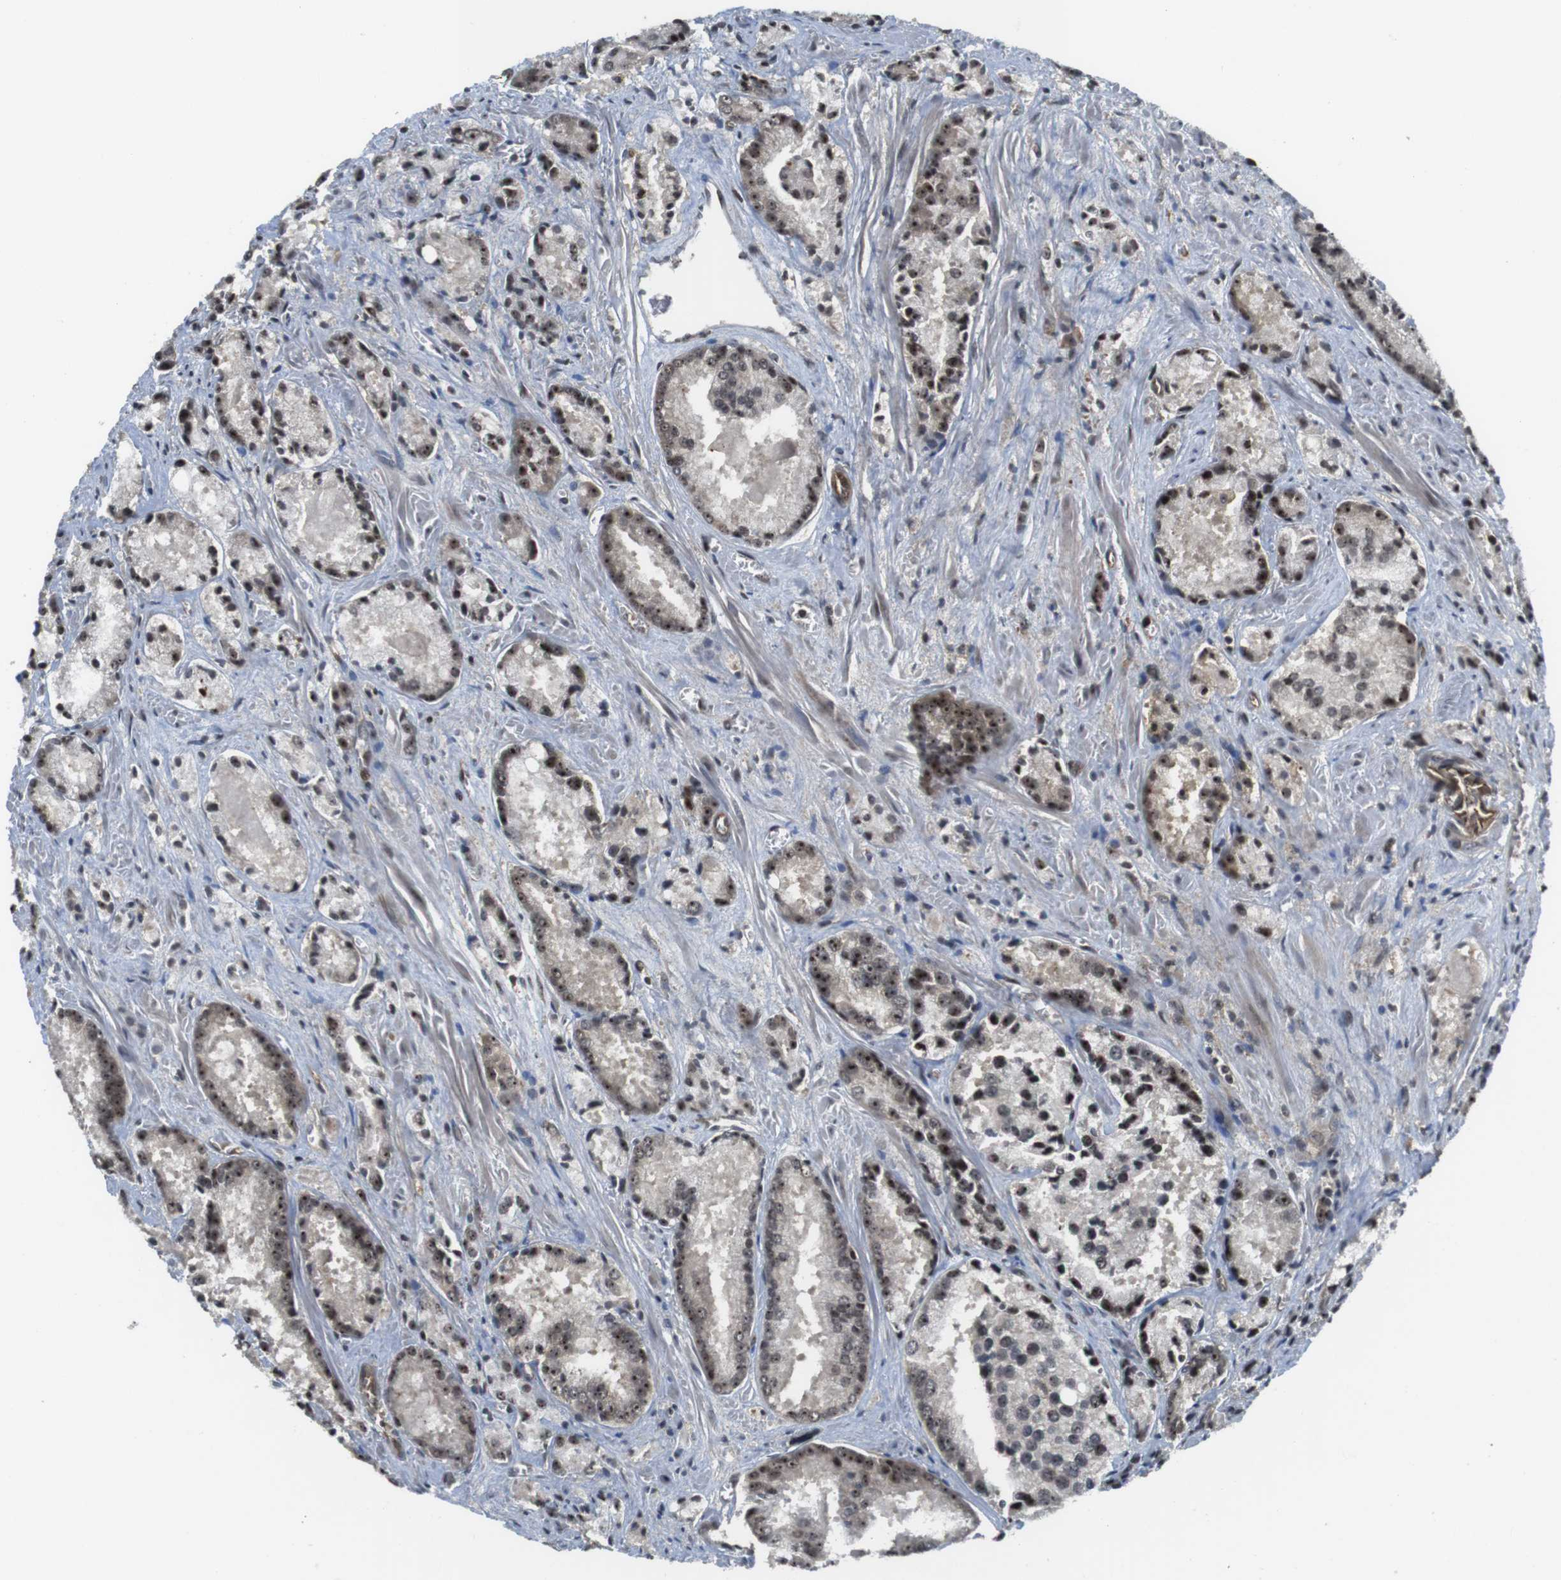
{"staining": {"intensity": "weak", "quantity": ">75%", "location": "cytoplasmic/membranous,nuclear"}, "tissue": "prostate cancer", "cell_type": "Tumor cells", "image_type": "cancer", "snomed": [{"axis": "morphology", "description": "Adenocarcinoma, Low grade"}, {"axis": "topography", "description": "Prostate"}], "caption": "About >75% of tumor cells in prostate cancer show weak cytoplasmic/membranous and nuclear protein positivity as visualized by brown immunohistochemical staining.", "gene": "CC2D1A", "patient": {"sex": "male", "age": 64}}